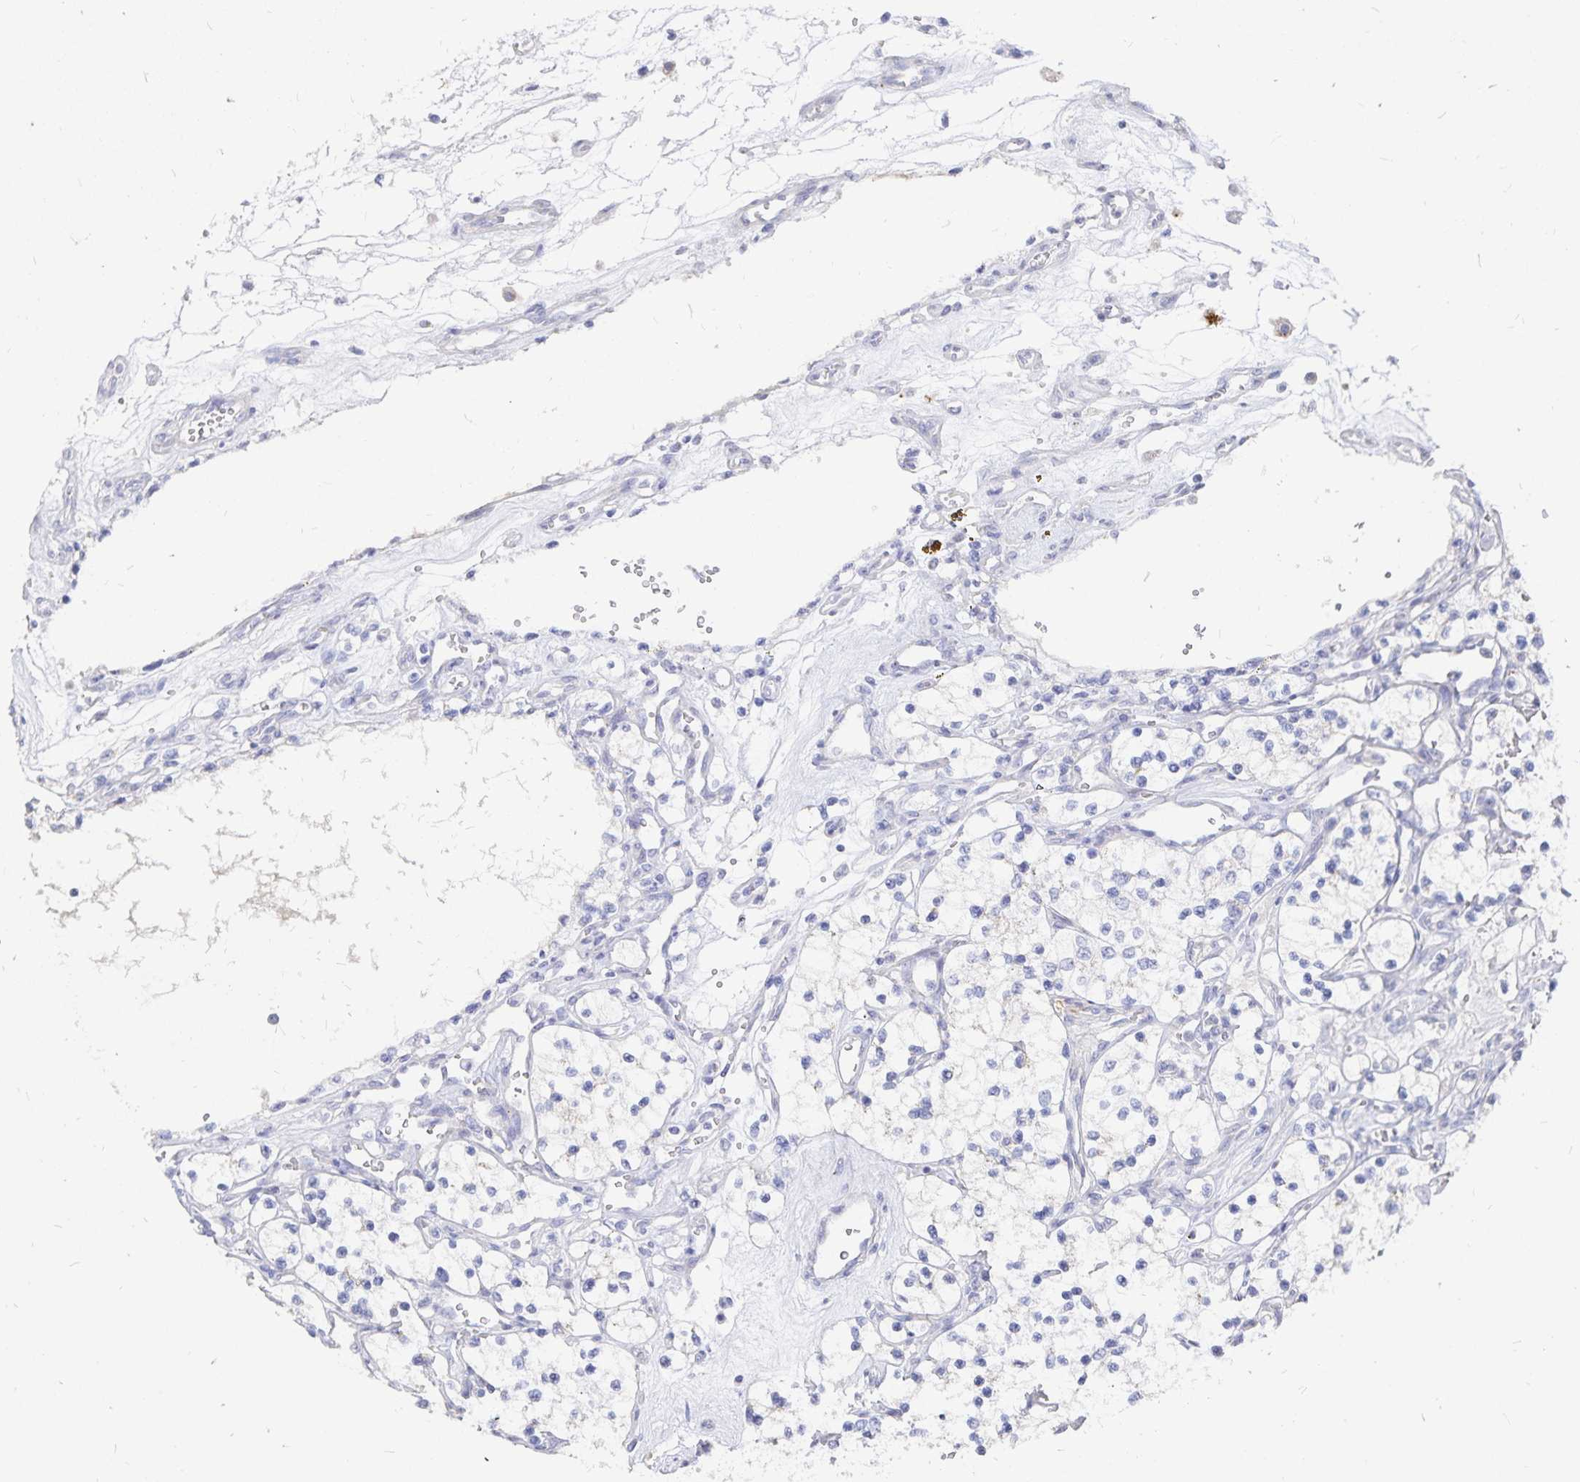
{"staining": {"intensity": "negative", "quantity": "none", "location": "none"}, "tissue": "renal cancer", "cell_type": "Tumor cells", "image_type": "cancer", "snomed": [{"axis": "morphology", "description": "Adenocarcinoma, NOS"}, {"axis": "topography", "description": "Kidney"}], "caption": "A high-resolution histopathology image shows immunohistochemistry (IHC) staining of renal cancer, which demonstrates no significant expression in tumor cells.", "gene": "PKHD1", "patient": {"sex": "female", "age": 69}}